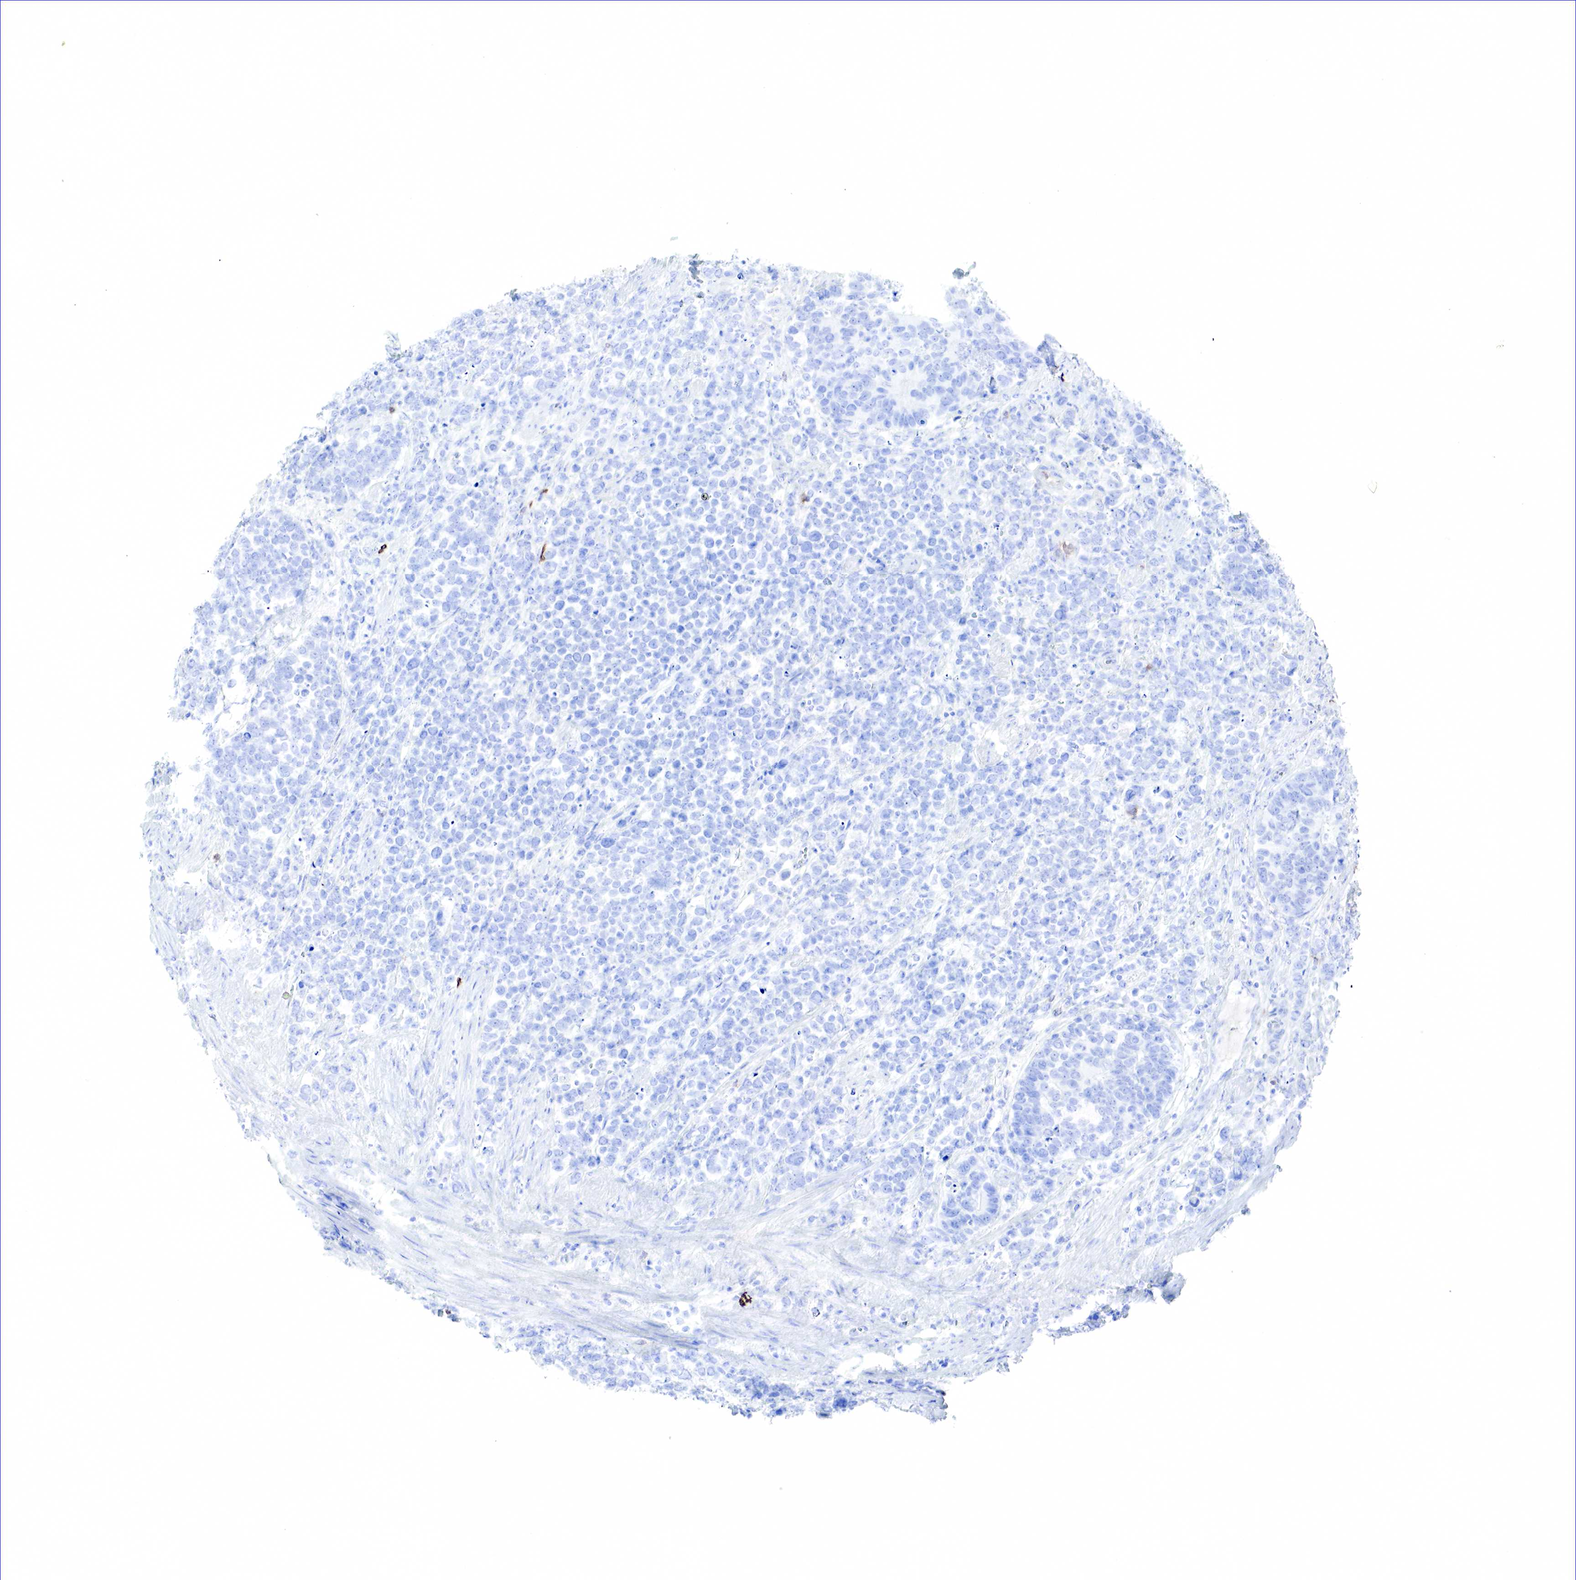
{"staining": {"intensity": "negative", "quantity": "none", "location": "none"}, "tissue": "stomach cancer", "cell_type": "Tumor cells", "image_type": "cancer", "snomed": [{"axis": "morphology", "description": "Adenocarcinoma, NOS"}, {"axis": "topography", "description": "Stomach, upper"}], "caption": "An immunohistochemistry micrograph of stomach cancer (adenocarcinoma) is shown. There is no staining in tumor cells of stomach cancer (adenocarcinoma). Nuclei are stained in blue.", "gene": "TNFRSF8", "patient": {"sex": "male", "age": 71}}